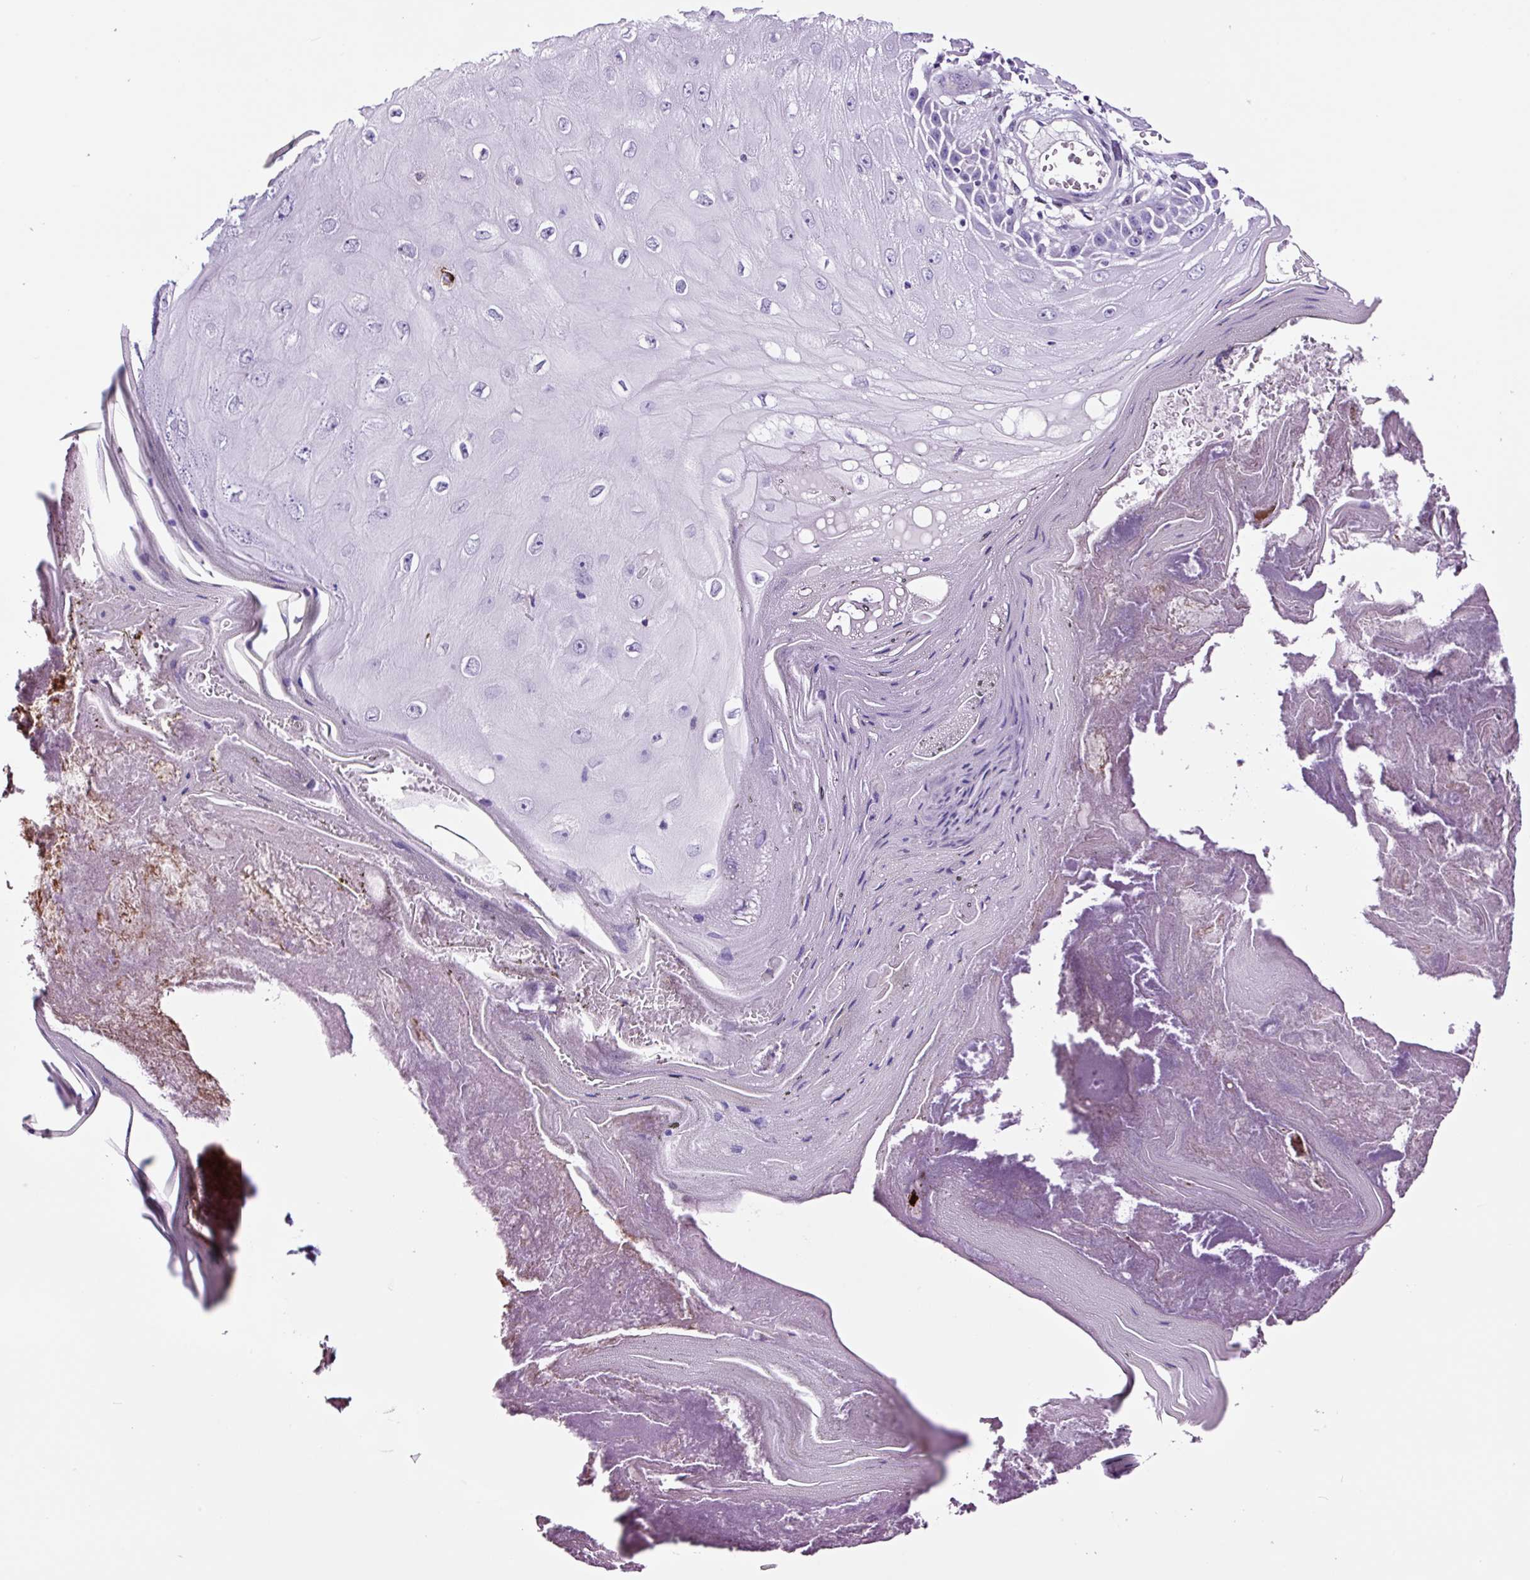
{"staining": {"intensity": "negative", "quantity": "none", "location": "none"}, "tissue": "skin cancer", "cell_type": "Tumor cells", "image_type": "cancer", "snomed": [{"axis": "morphology", "description": "Squamous cell carcinoma, NOS"}, {"axis": "topography", "description": "Skin"}], "caption": "Image shows no protein expression in tumor cells of skin cancer (squamous cell carcinoma) tissue.", "gene": "TAFA3", "patient": {"sex": "female", "age": 73}}